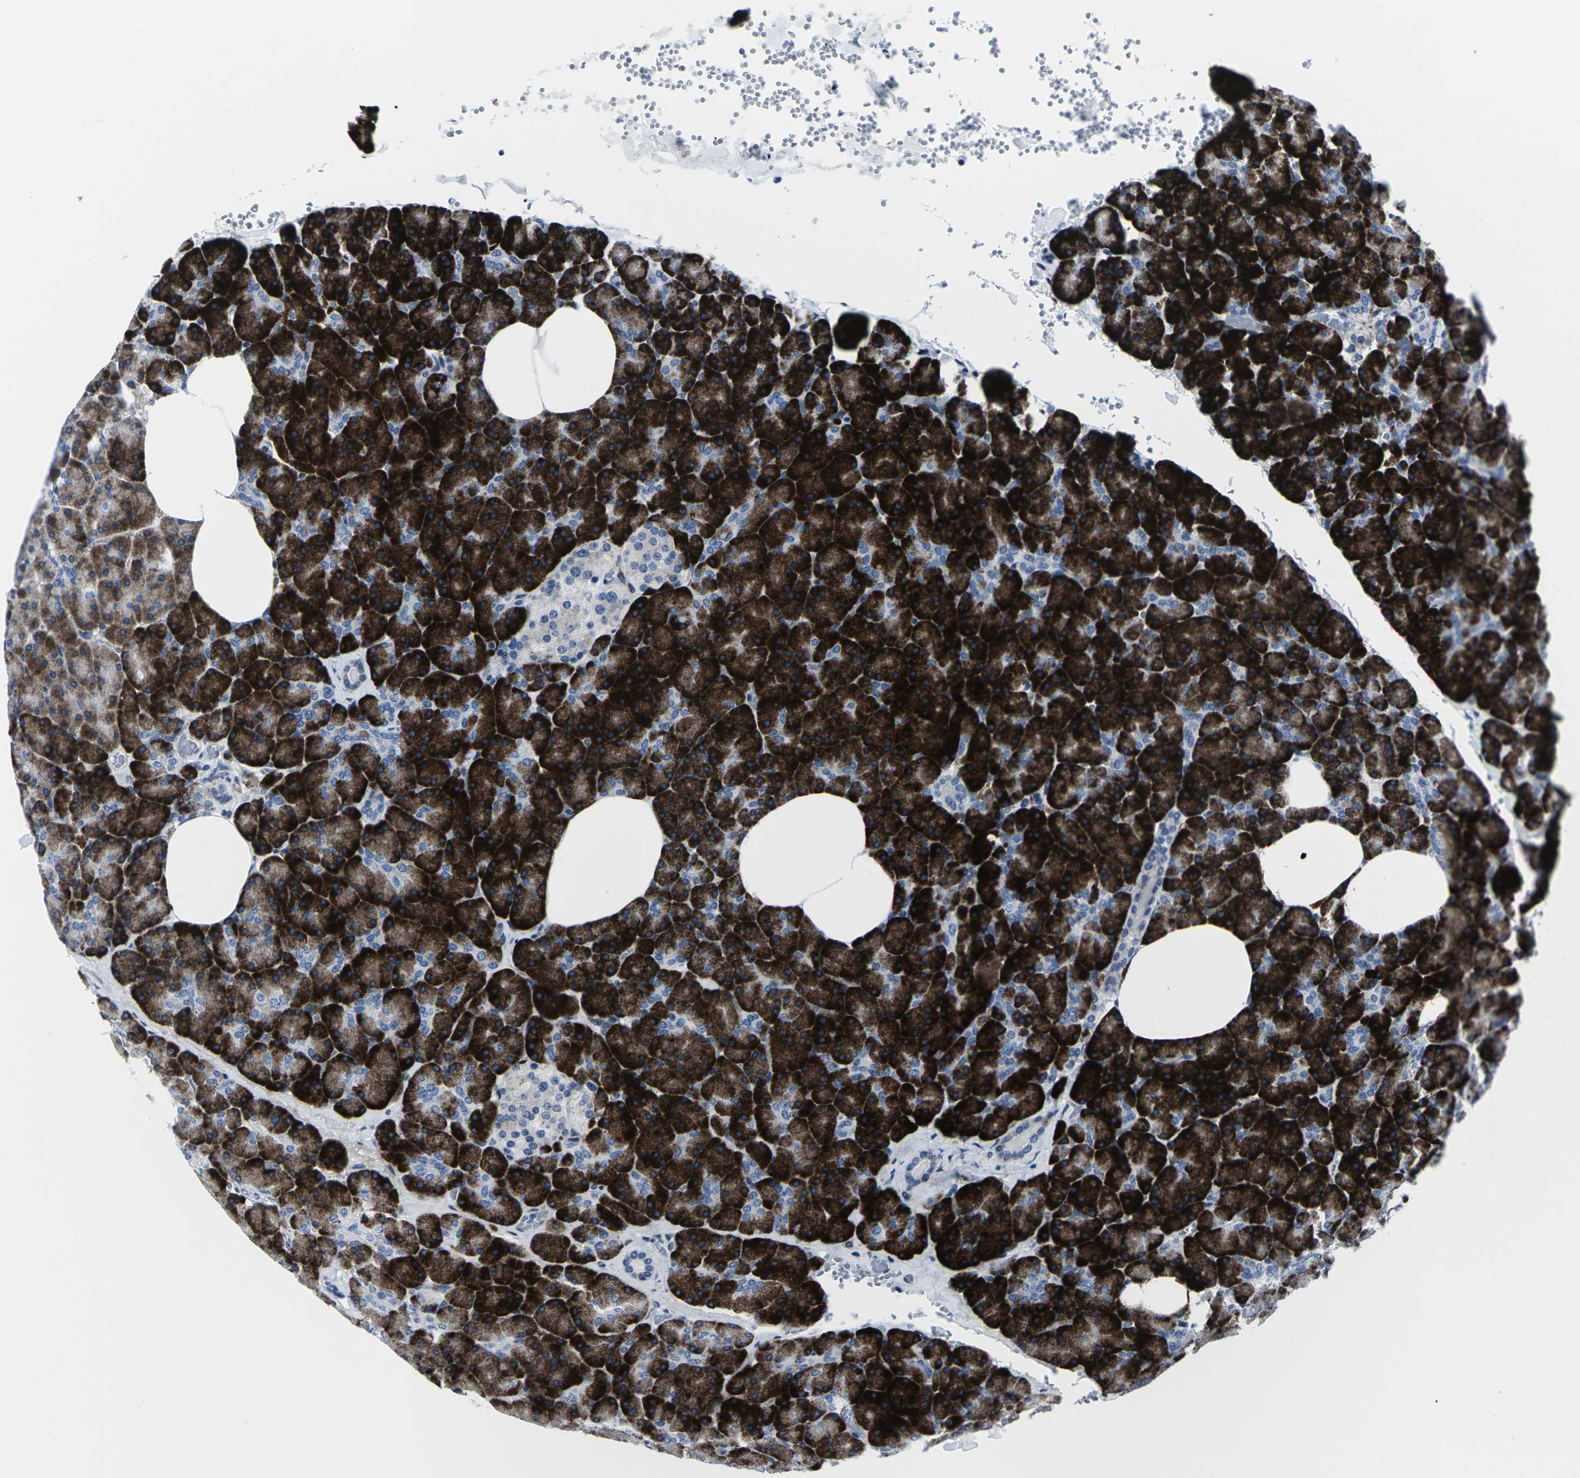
{"staining": {"intensity": "strong", "quantity": ">75%", "location": "cytoplasmic/membranous"}, "tissue": "pancreas", "cell_type": "Exocrine glandular cells", "image_type": "normal", "snomed": [{"axis": "morphology", "description": "Normal tissue, NOS"}, {"axis": "topography", "description": "Pancreas"}], "caption": "Strong cytoplasmic/membranous expression for a protein is seen in about >75% of exocrine glandular cells of normal pancreas using immunohistochemistry (IHC).", "gene": "RPN1", "patient": {"sex": "female", "age": 35}}